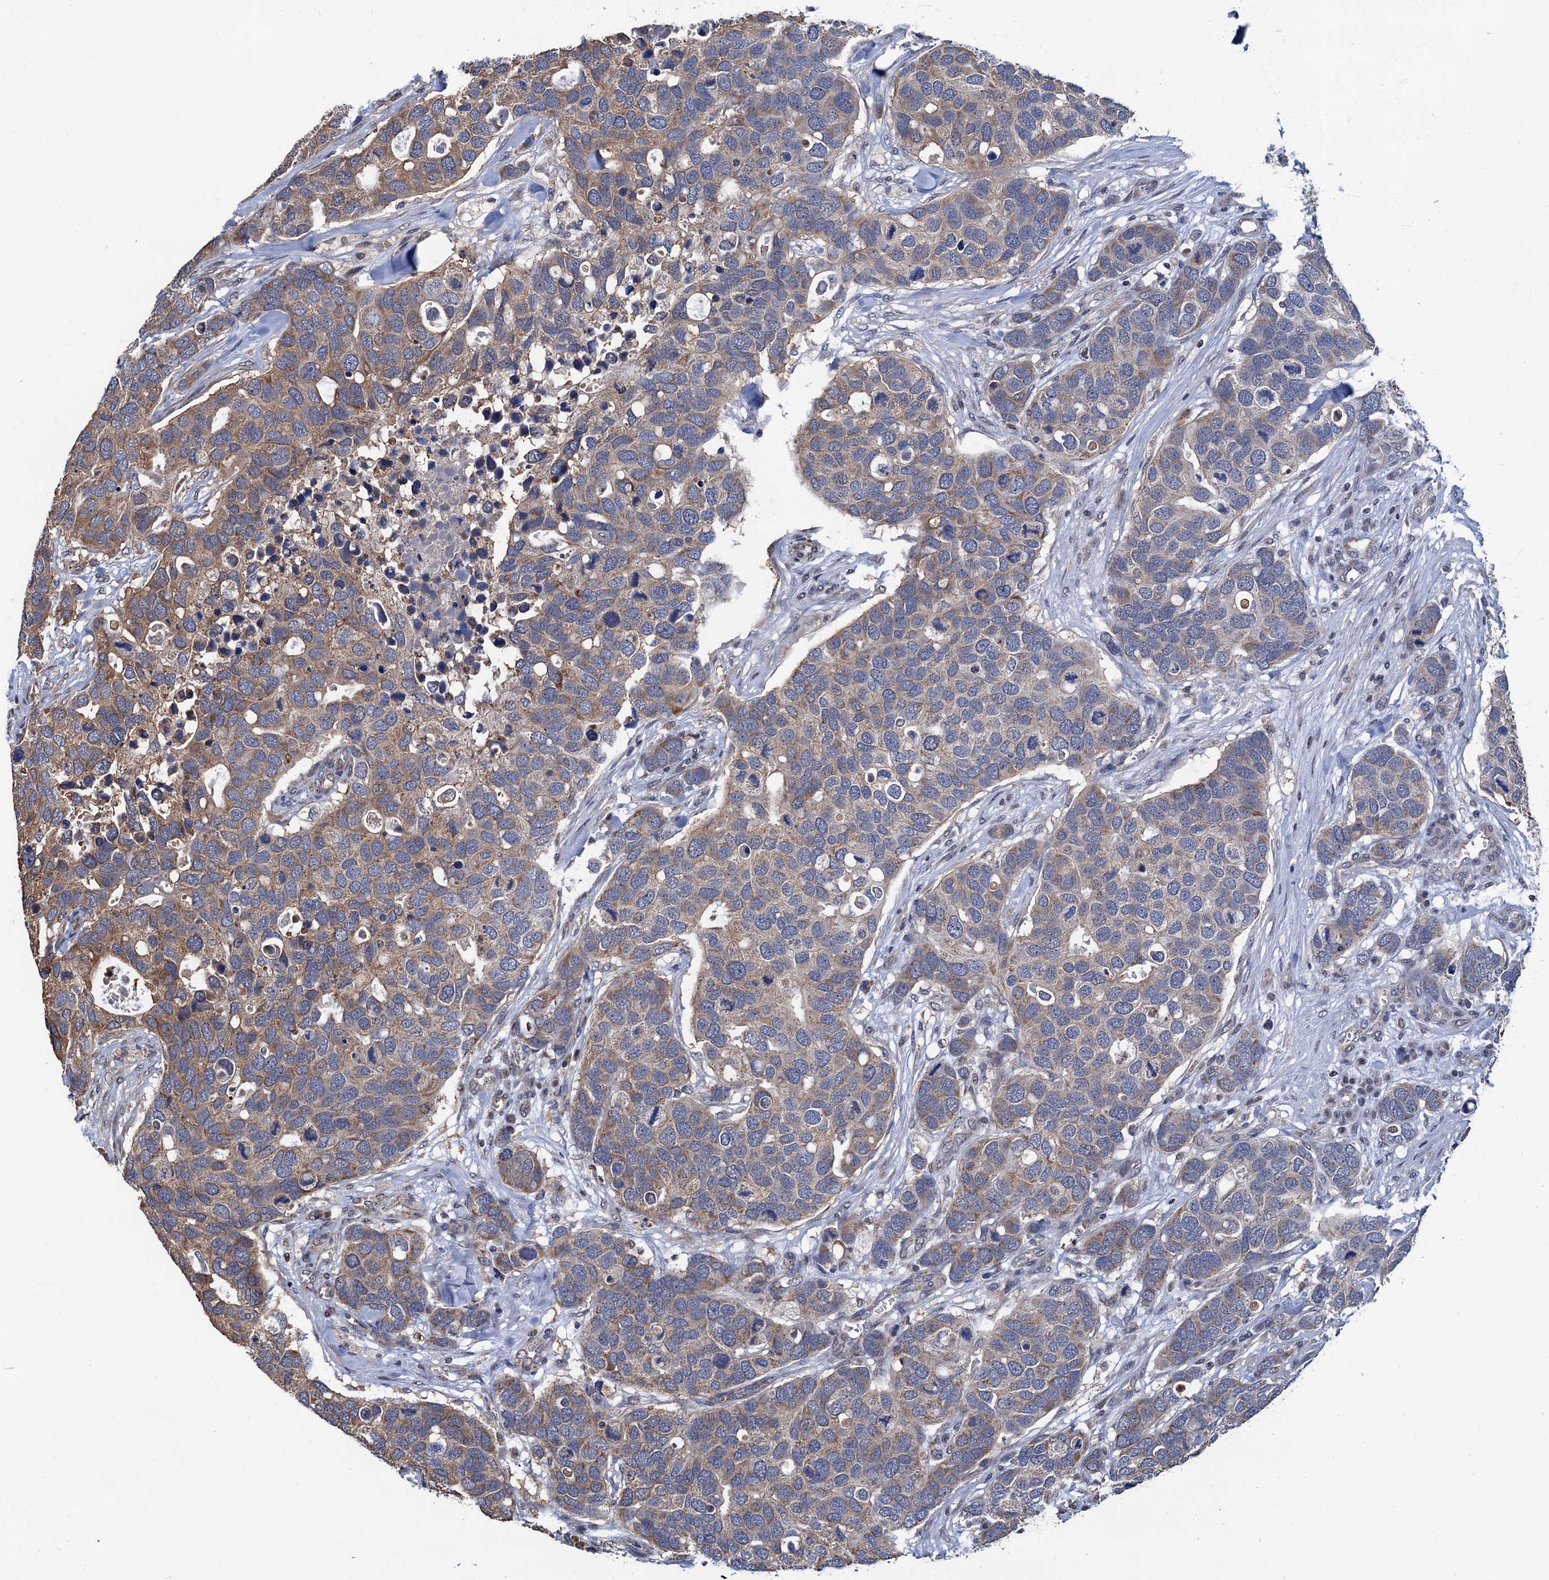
{"staining": {"intensity": "moderate", "quantity": "<25%", "location": "cytoplasmic/membranous"}, "tissue": "breast cancer", "cell_type": "Tumor cells", "image_type": "cancer", "snomed": [{"axis": "morphology", "description": "Duct carcinoma"}, {"axis": "topography", "description": "Breast"}], "caption": "Breast cancer (invasive ductal carcinoma) stained with IHC shows moderate cytoplasmic/membranous staining in about <25% of tumor cells.", "gene": "PTCD3", "patient": {"sex": "female", "age": 83}}